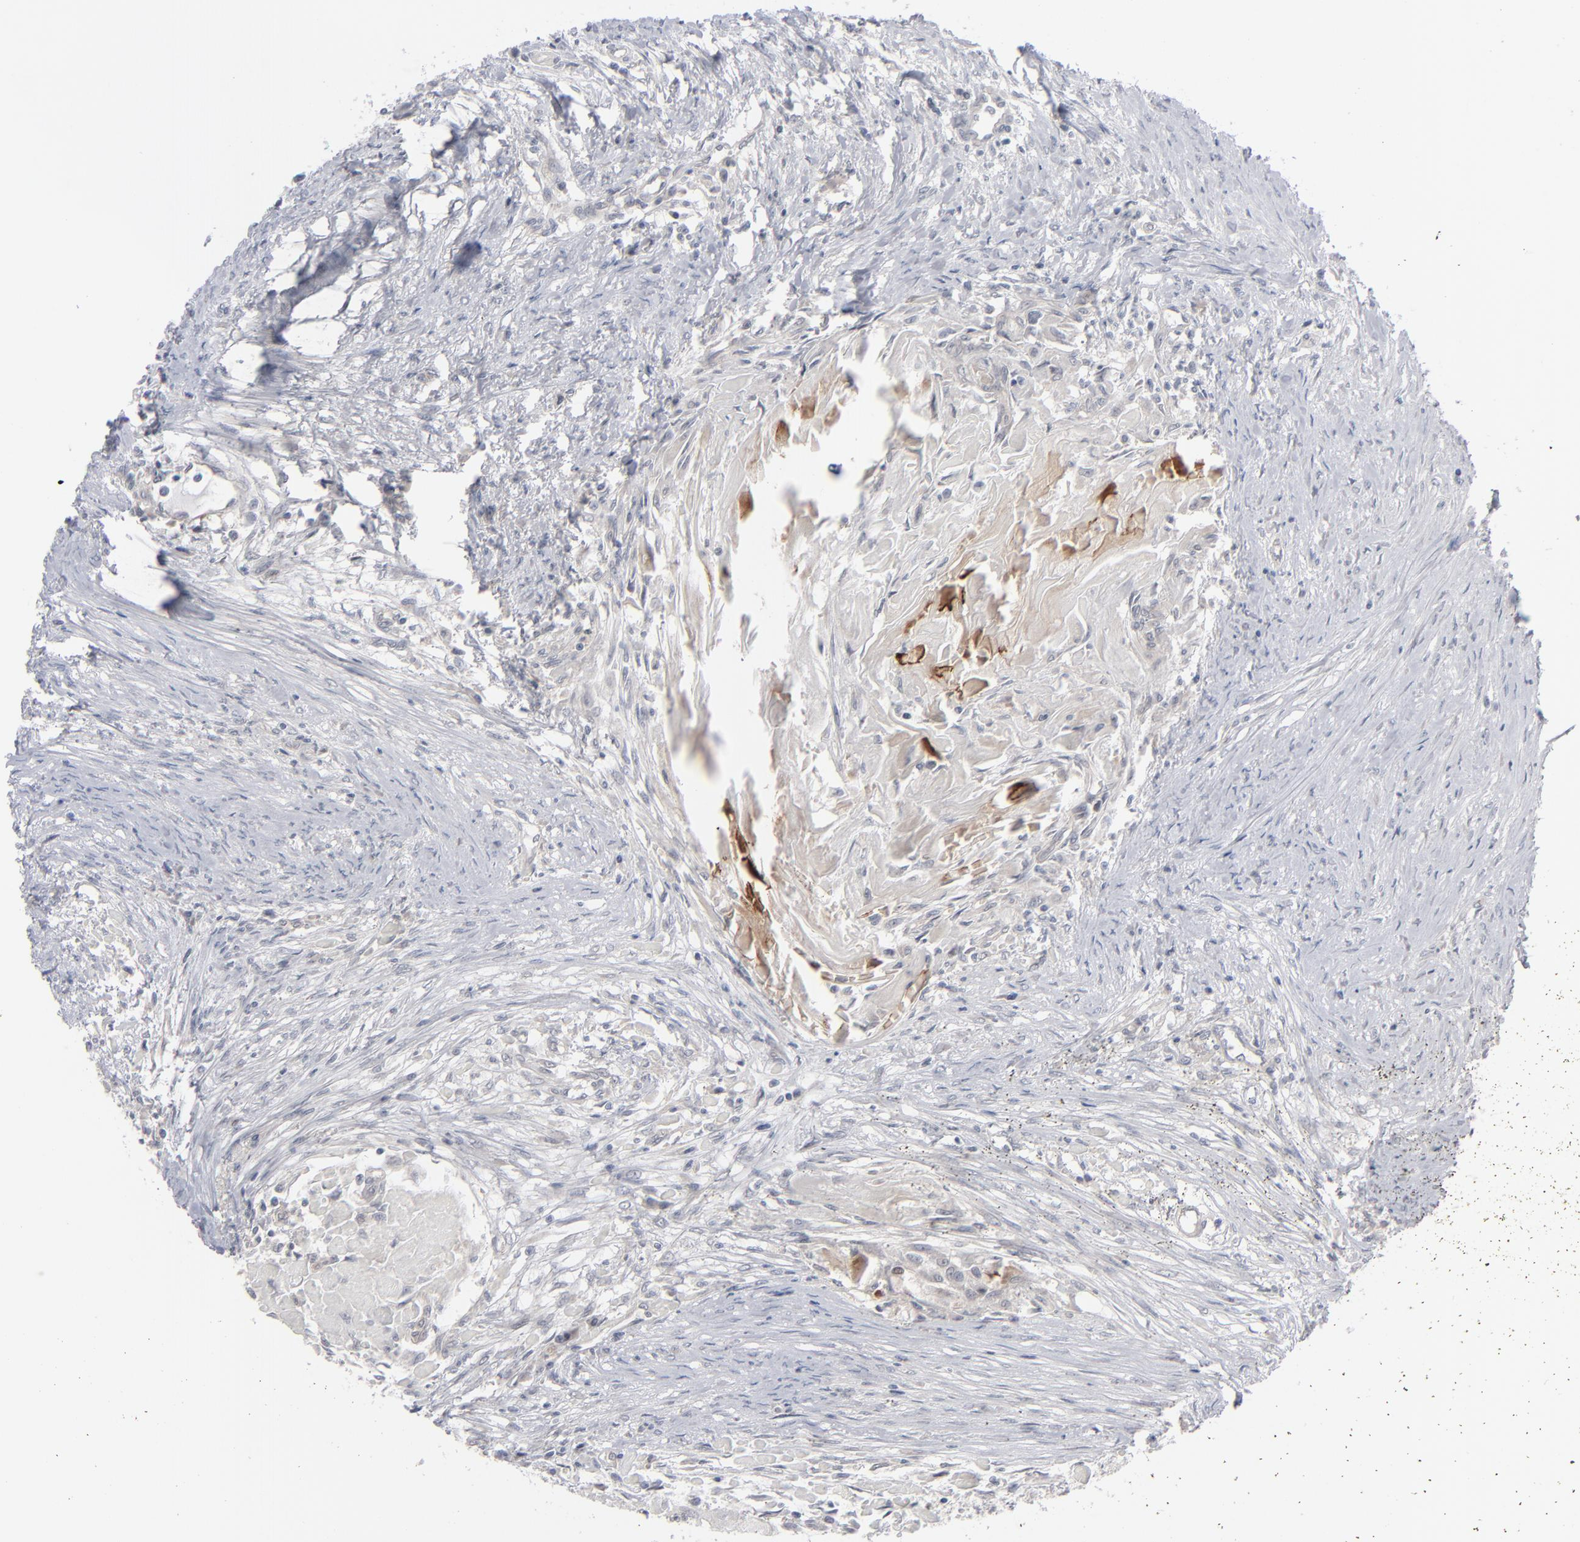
{"staining": {"intensity": "moderate", "quantity": "<25%", "location": "cytoplasmic/membranous"}, "tissue": "head and neck cancer", "cell_type": "Tumor cells", "image_type": "cancer", "snomed": [{"axis": "morphology", "description": "Squamous cell carcinoma, NOS"}, {"axis": "topography", "description": "Head-Neck"}], "caption": "Protein analysis of head and neck cancer tissue demonstrates moderate cytoplasmic/membranous positivity in about <25% of tumor cells. Ihc stains the protein of interest in brown and the nuclei are stained blue.", "gene": "POF1B", "patient": {"sex": "male", "age": 64}}